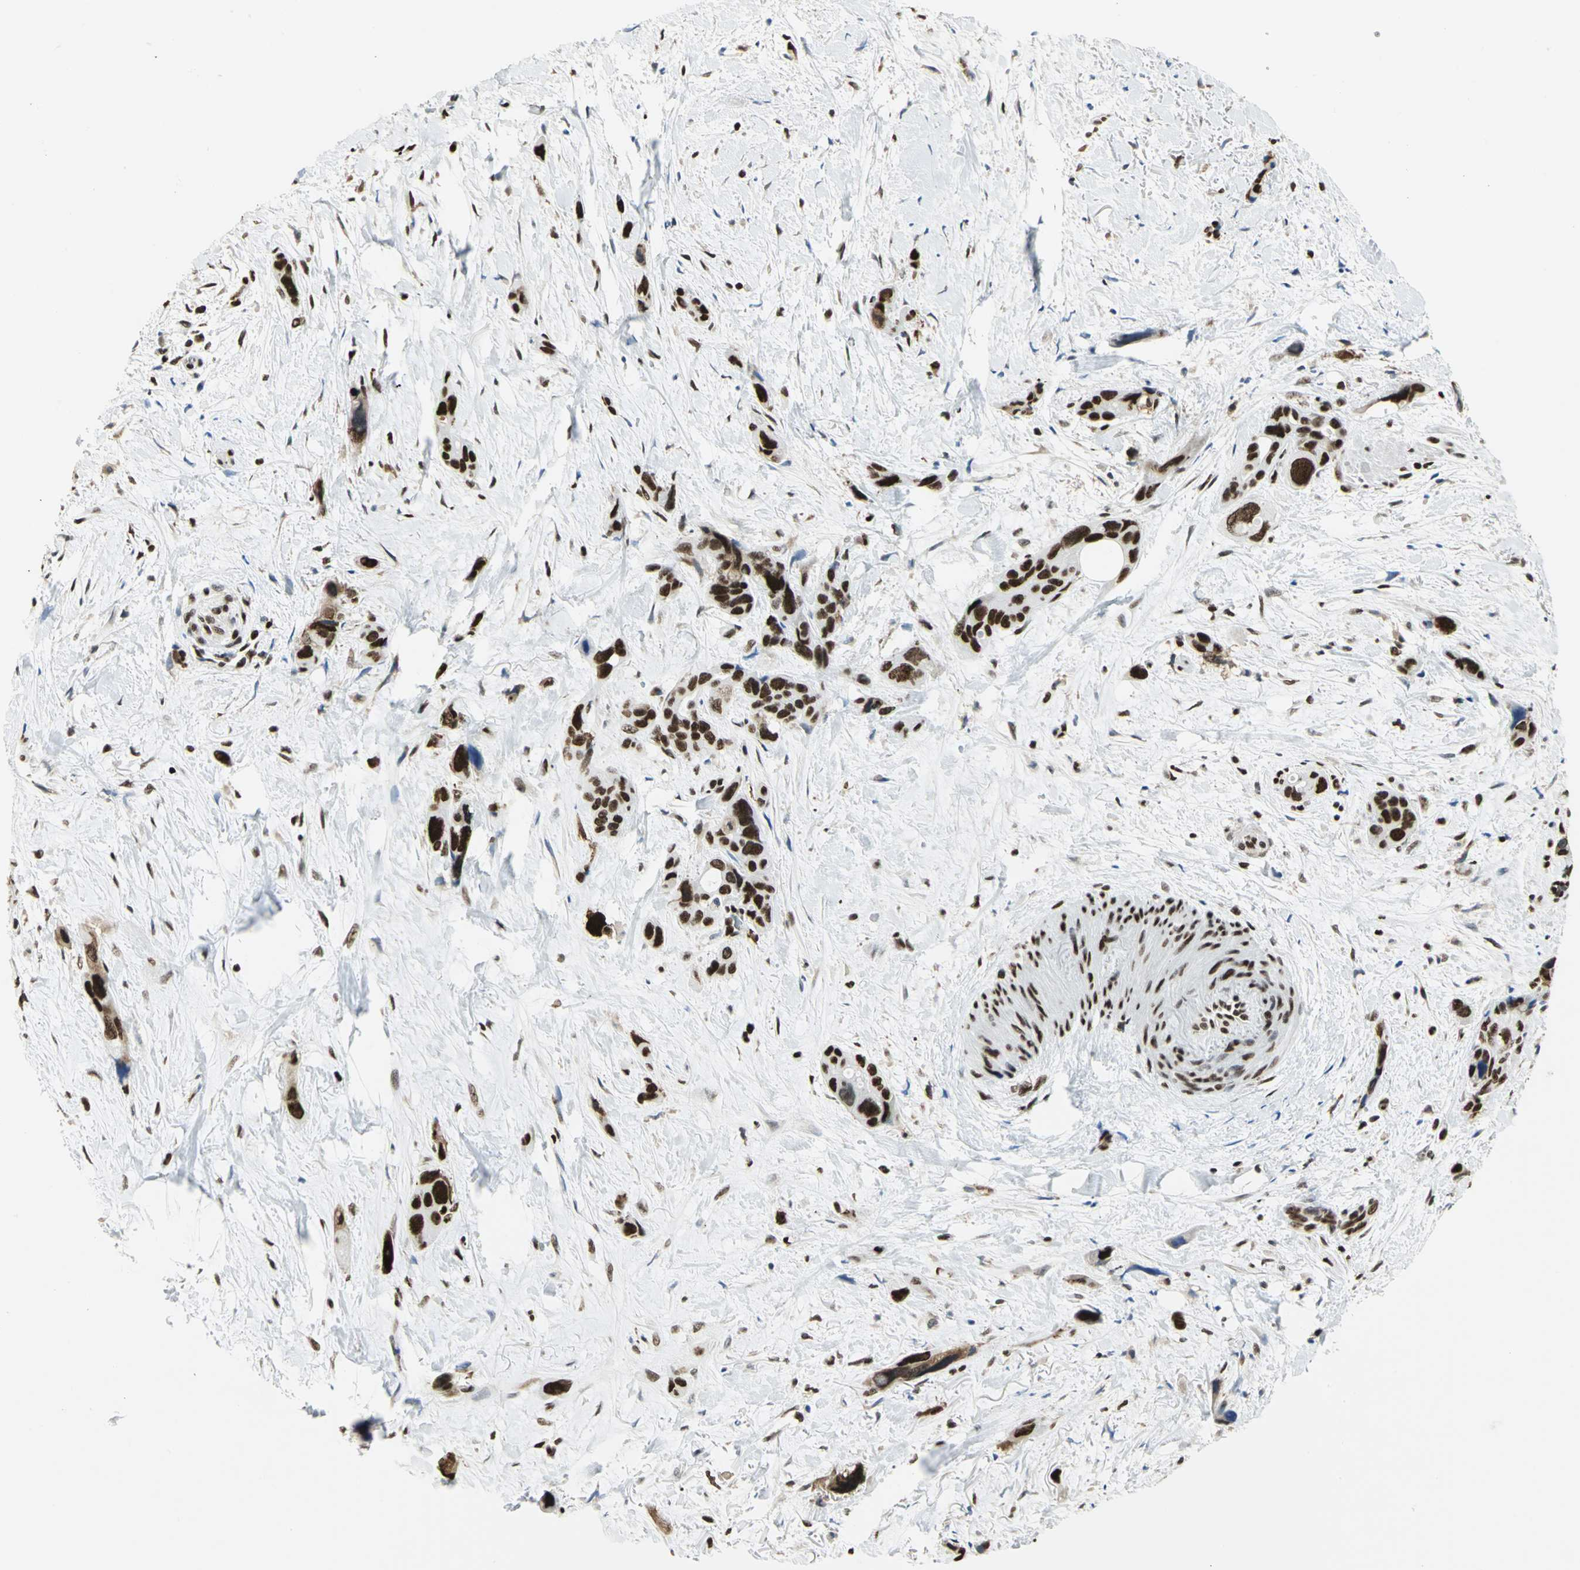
{"staining": {"intensity": "strong", "quantity": ">75%", "location": "nuclear"}, "tissue": "pancreatic cancer", "cell_type": "Tumor cells", "image_type": "cancer", "snomed": [{"axis": "morphology", "description": "Adenocarcinoma, NOS"}, {"axis": "topography", "description": "Pancreas"}], "caption": "Protein positivity by immunohistochemistry (IHC) reveals strong nuclear expression in about >75% of tumor cells in adenocarcinoma (pancreatic).", "gene": "HMGB1", "patient": {"sex": "male", "age": 46}}